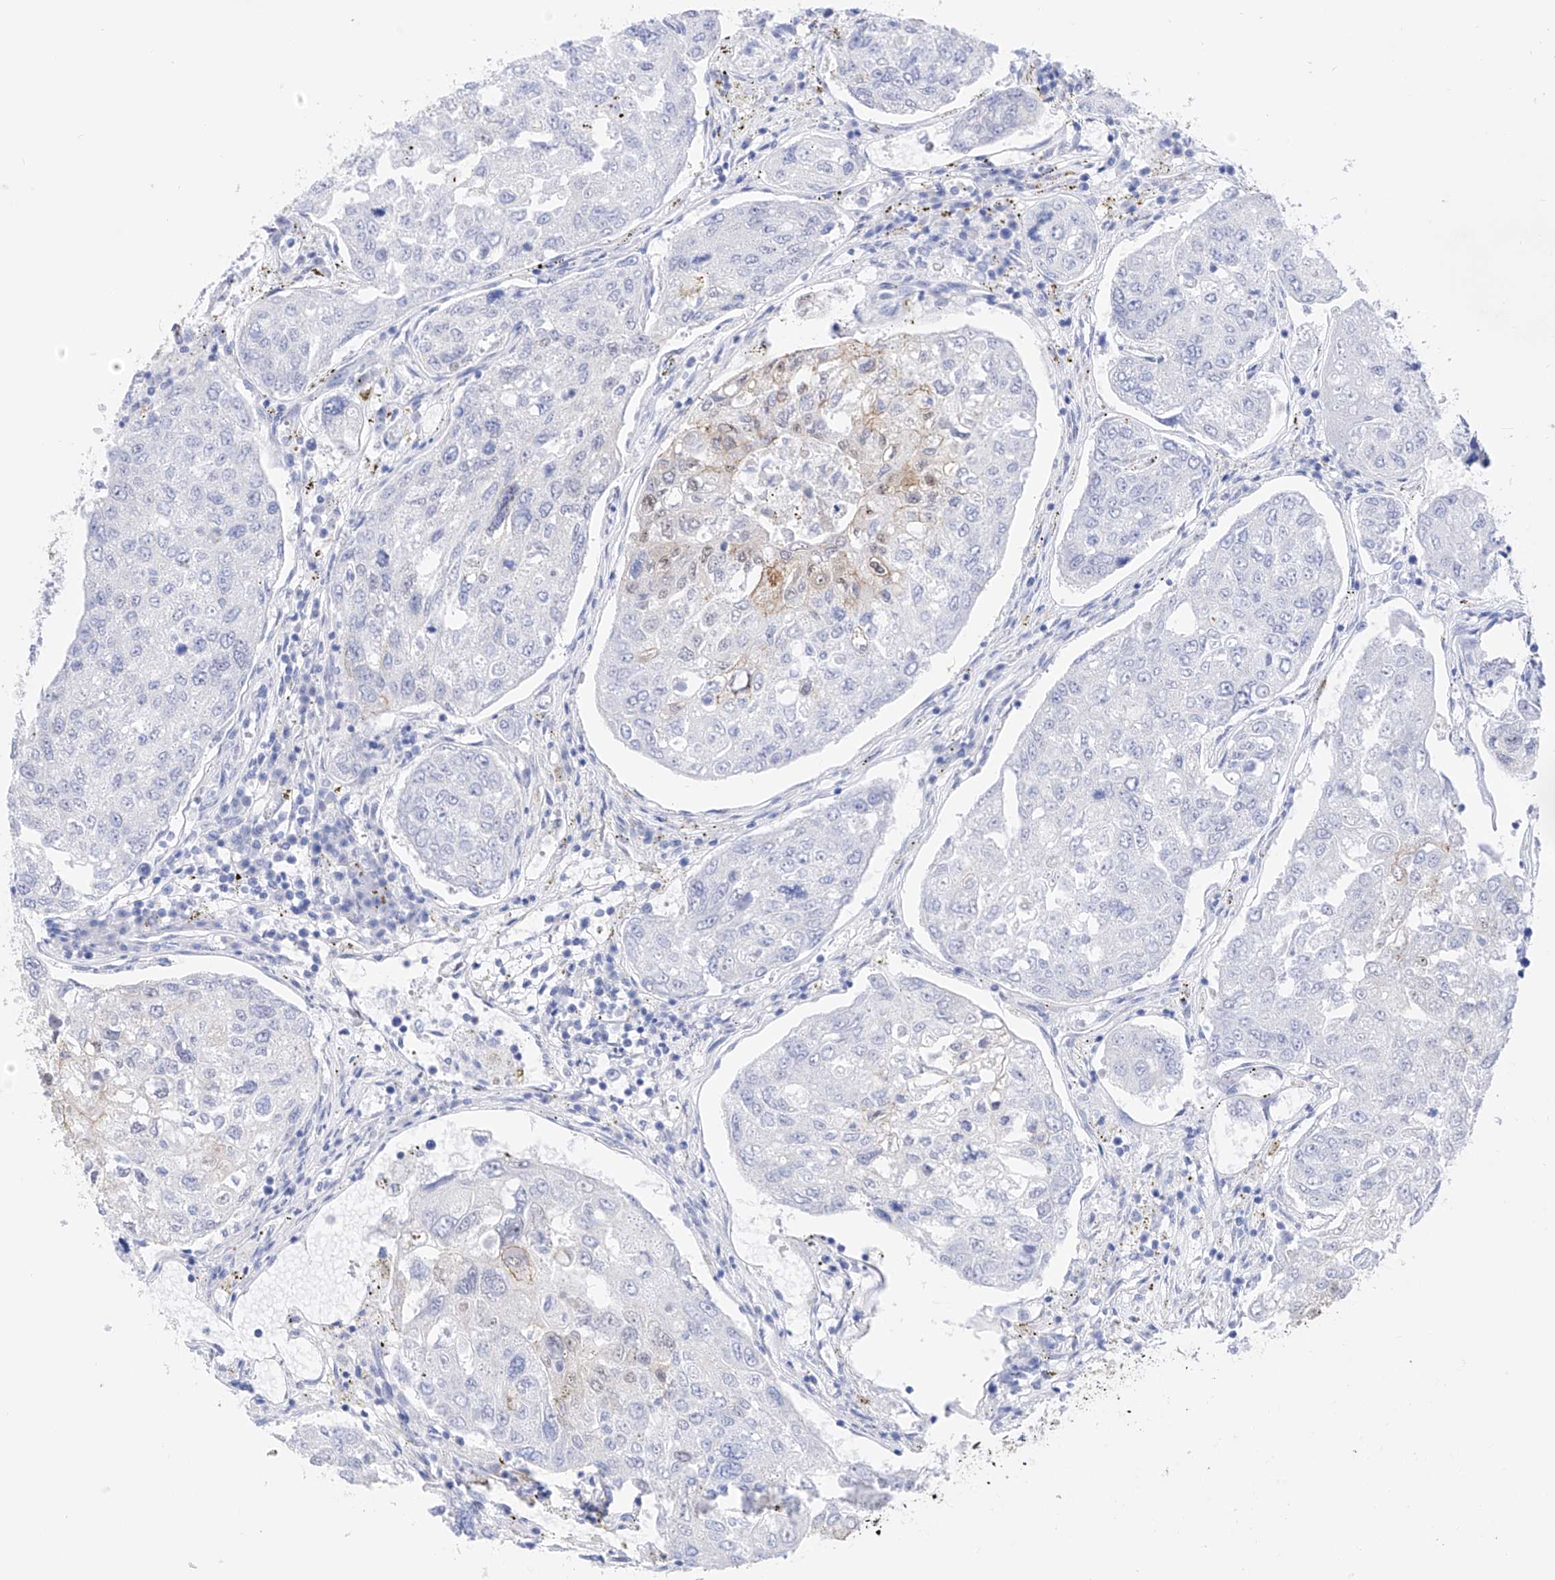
{"staining": {"intensity": "negative", "quantity": "none", "location": "none"}, "tissue": "urothelial cancer", "cell_type": "Tumor cells", "image_type": "cancer", "snomed": [{"axis": "morphology", "description": "Urothelial carcinoma, High grade"}, {"axis": "topography", "description": "Lymph node"}, {"axis": "topography", "description": "Urinary bladder"}], "caption": "Immunohistochemistry histopathology image of human urothelial cancer stained for a protein (brown), which reveals no positivity in tumor cells.", "gene": "TRPC7", "patient": {"sex": "male", "age": 51}}